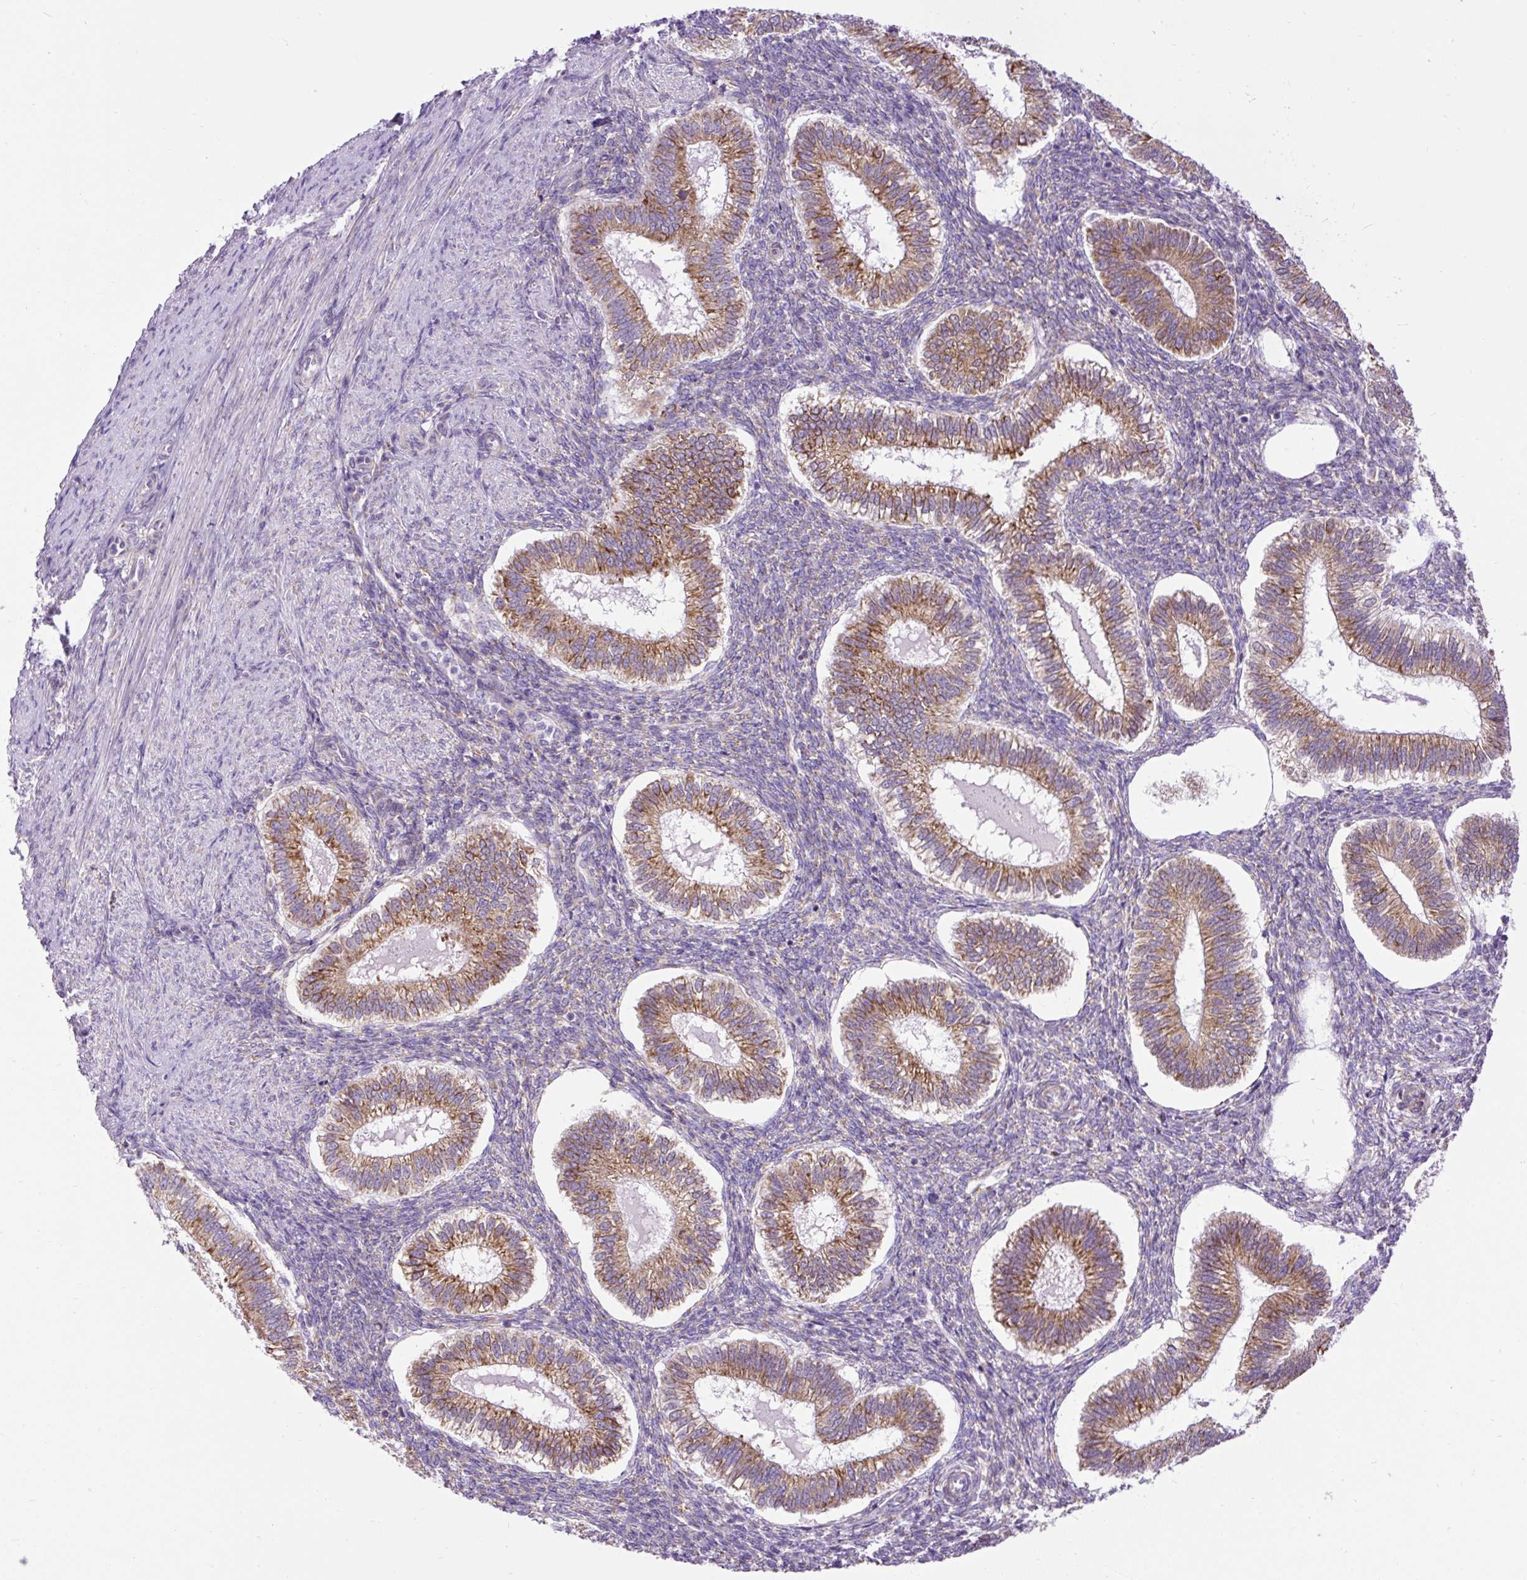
{"staining": {"intensity": "moderate", "quantity": "<25%", "location": "cytoplasmic/membranous"}, "tissue": "endometrium", "cell_type": "Cells in endometrial stroma", "image_type": "normal", "snomed": [{"axis": "morphology", "description": "Normal tissue, NOS"}, {"axis": "topography", "description": "Endometrium"}], "caption": "This micrograph shows immunohistochemistry (IHC) staining of normal endometrium, with low moderate cytoplasmic/membranous expression in approximately <25% of cells in endometrial stroma.", "gene": "DDOST", "patient": {"sex": "female", "age": 25}}